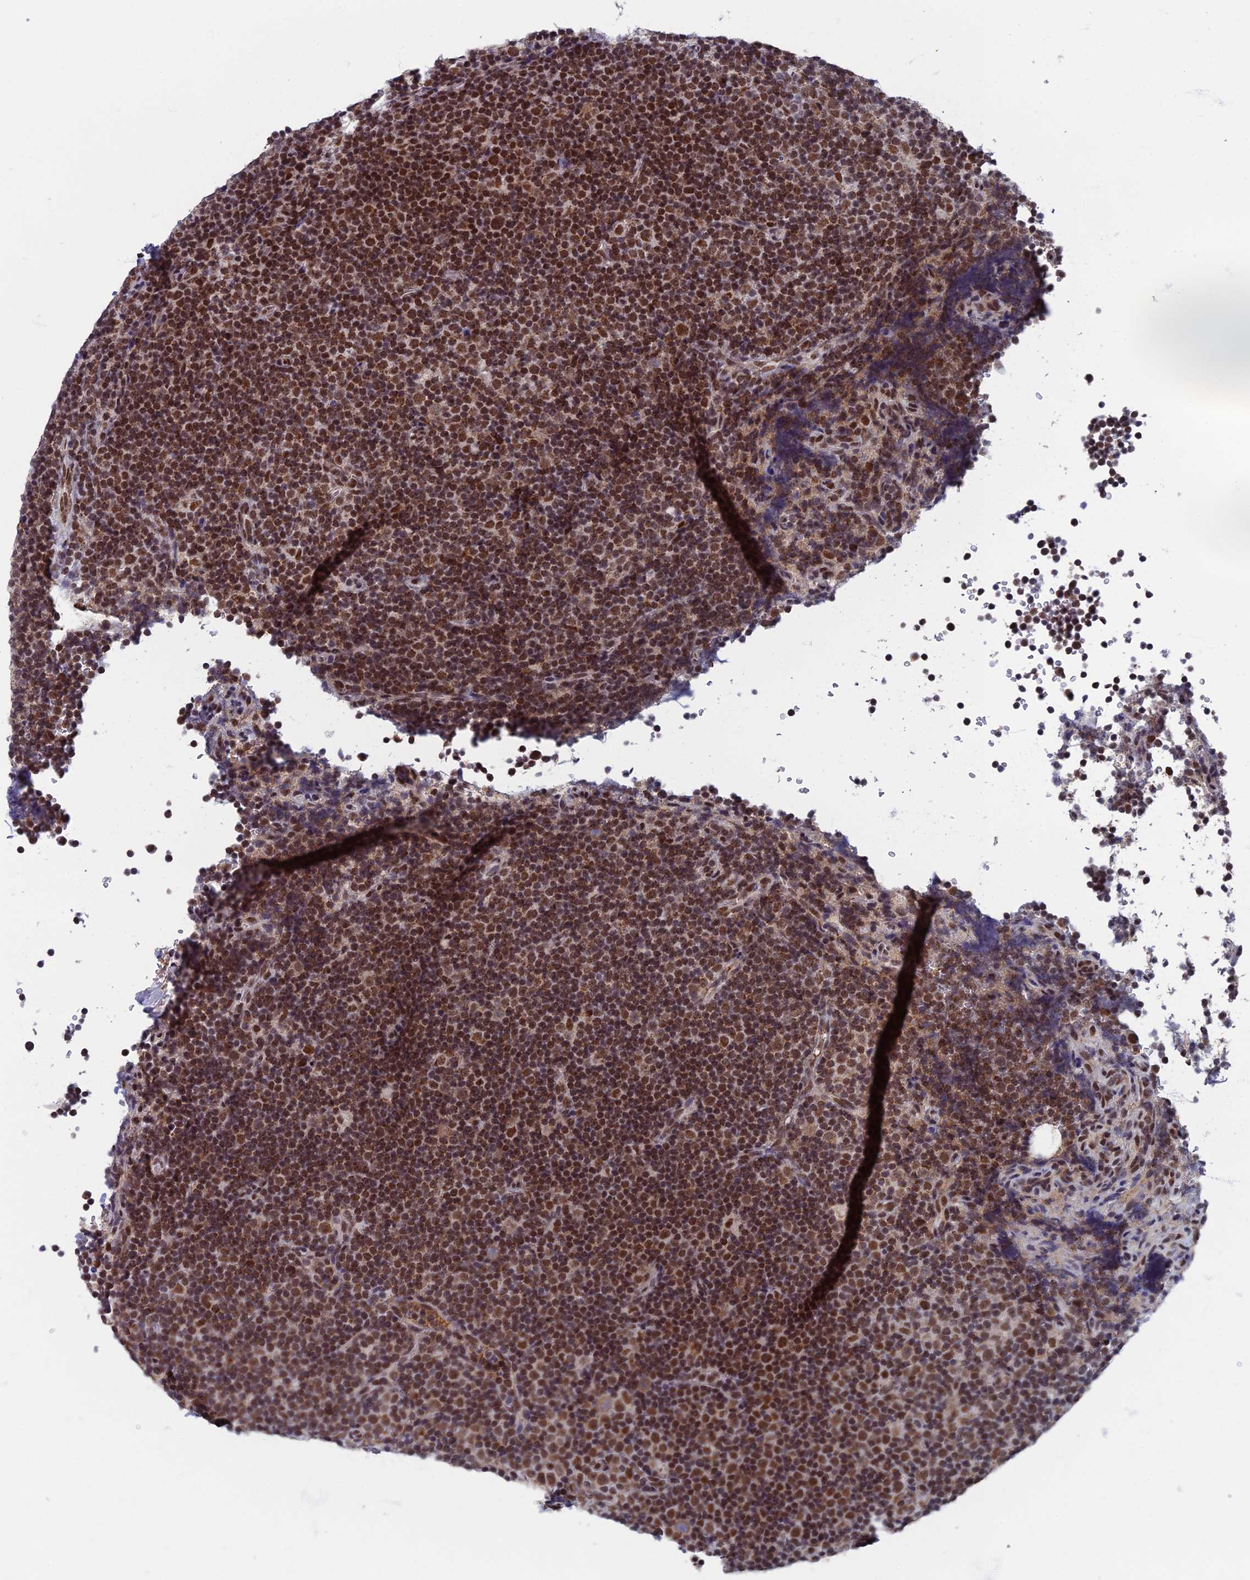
{"staining": {"intensity": "moderate", "quantity": ">75%", "location": "nuclear"}, "tissue": "lymphoma", "cell_type": "Tumor cells", "image_type": "cancer", "snomed": [{"axis": "morphology", "description": "Malignant lymphoma, non-Hodgkin's type, Low grade"}, {"axis": "topography", "description": "Lymph node"}], "caption": "Moderate nuclear protein expression is identified in about >75% of tumor cells in lymphoma. The staining is performed using DAB (3,3'-diaminobenzidine) brown chromogen to label protein expression. The nuclei are counter-stained blue using hematoxylin.", "gene": "TAF13", "patient": {"sex": "female", "age": 67}}